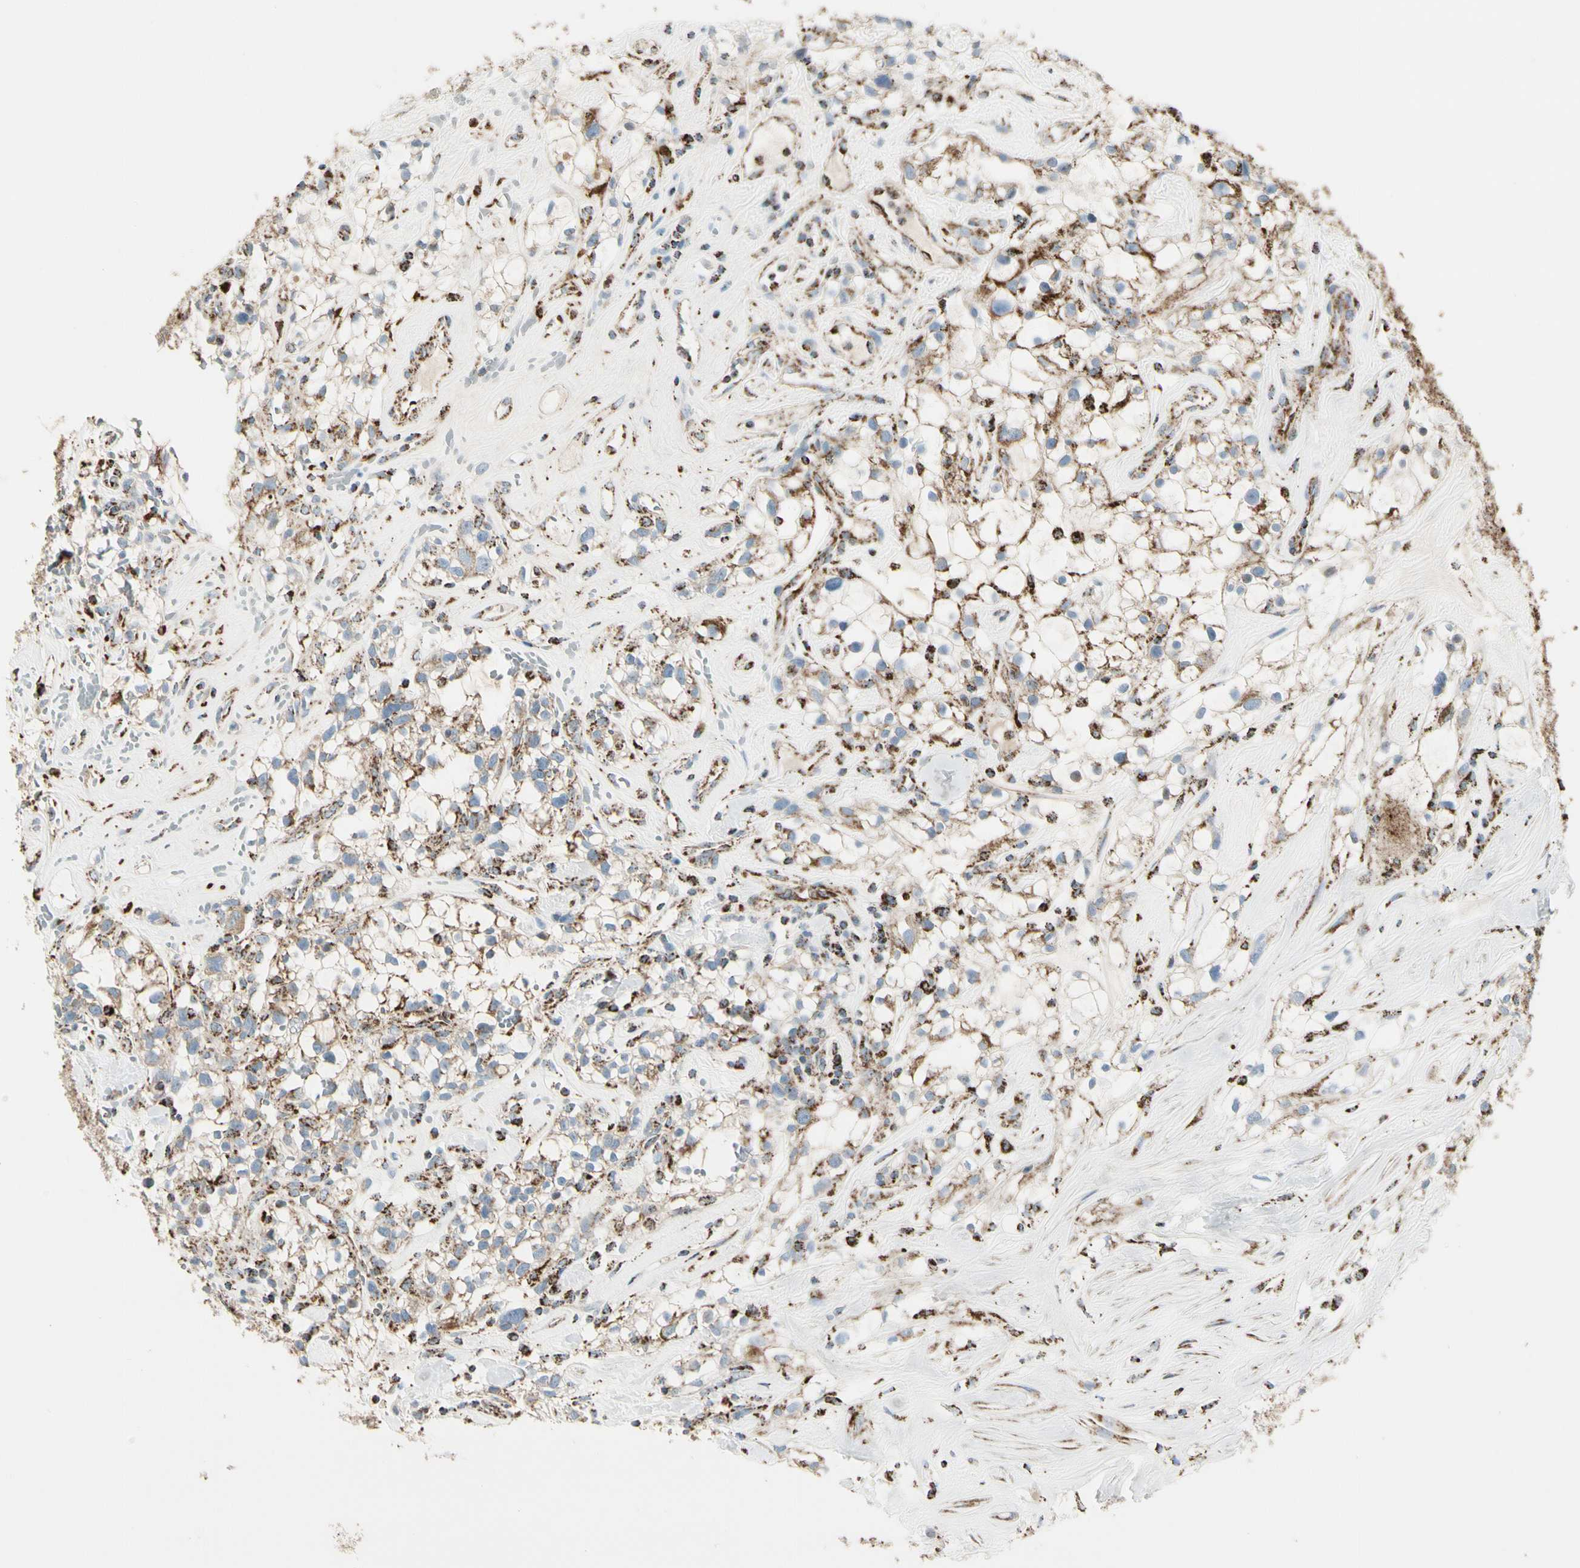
{"staining": {"intensity": "moderate", "quantity": "<25%", "location": "cytoplasmic/membranous"}, "tissue": "renal cancer", "cell_type": "Tumor cells", "image_type": "cancer", "snomed": [{"axis": "morphology", "description": "Adenocarcinoma, NOS"}, {"axis": "topography", "description": "Kidney"}], "caption": "A brown stain highlights moderate cytoplasmic/membranous staining of a protein in human renal adenocarcinoma tumor cells.", "gene": "ME2", "patient": {"sex": "female", "age": 60}}